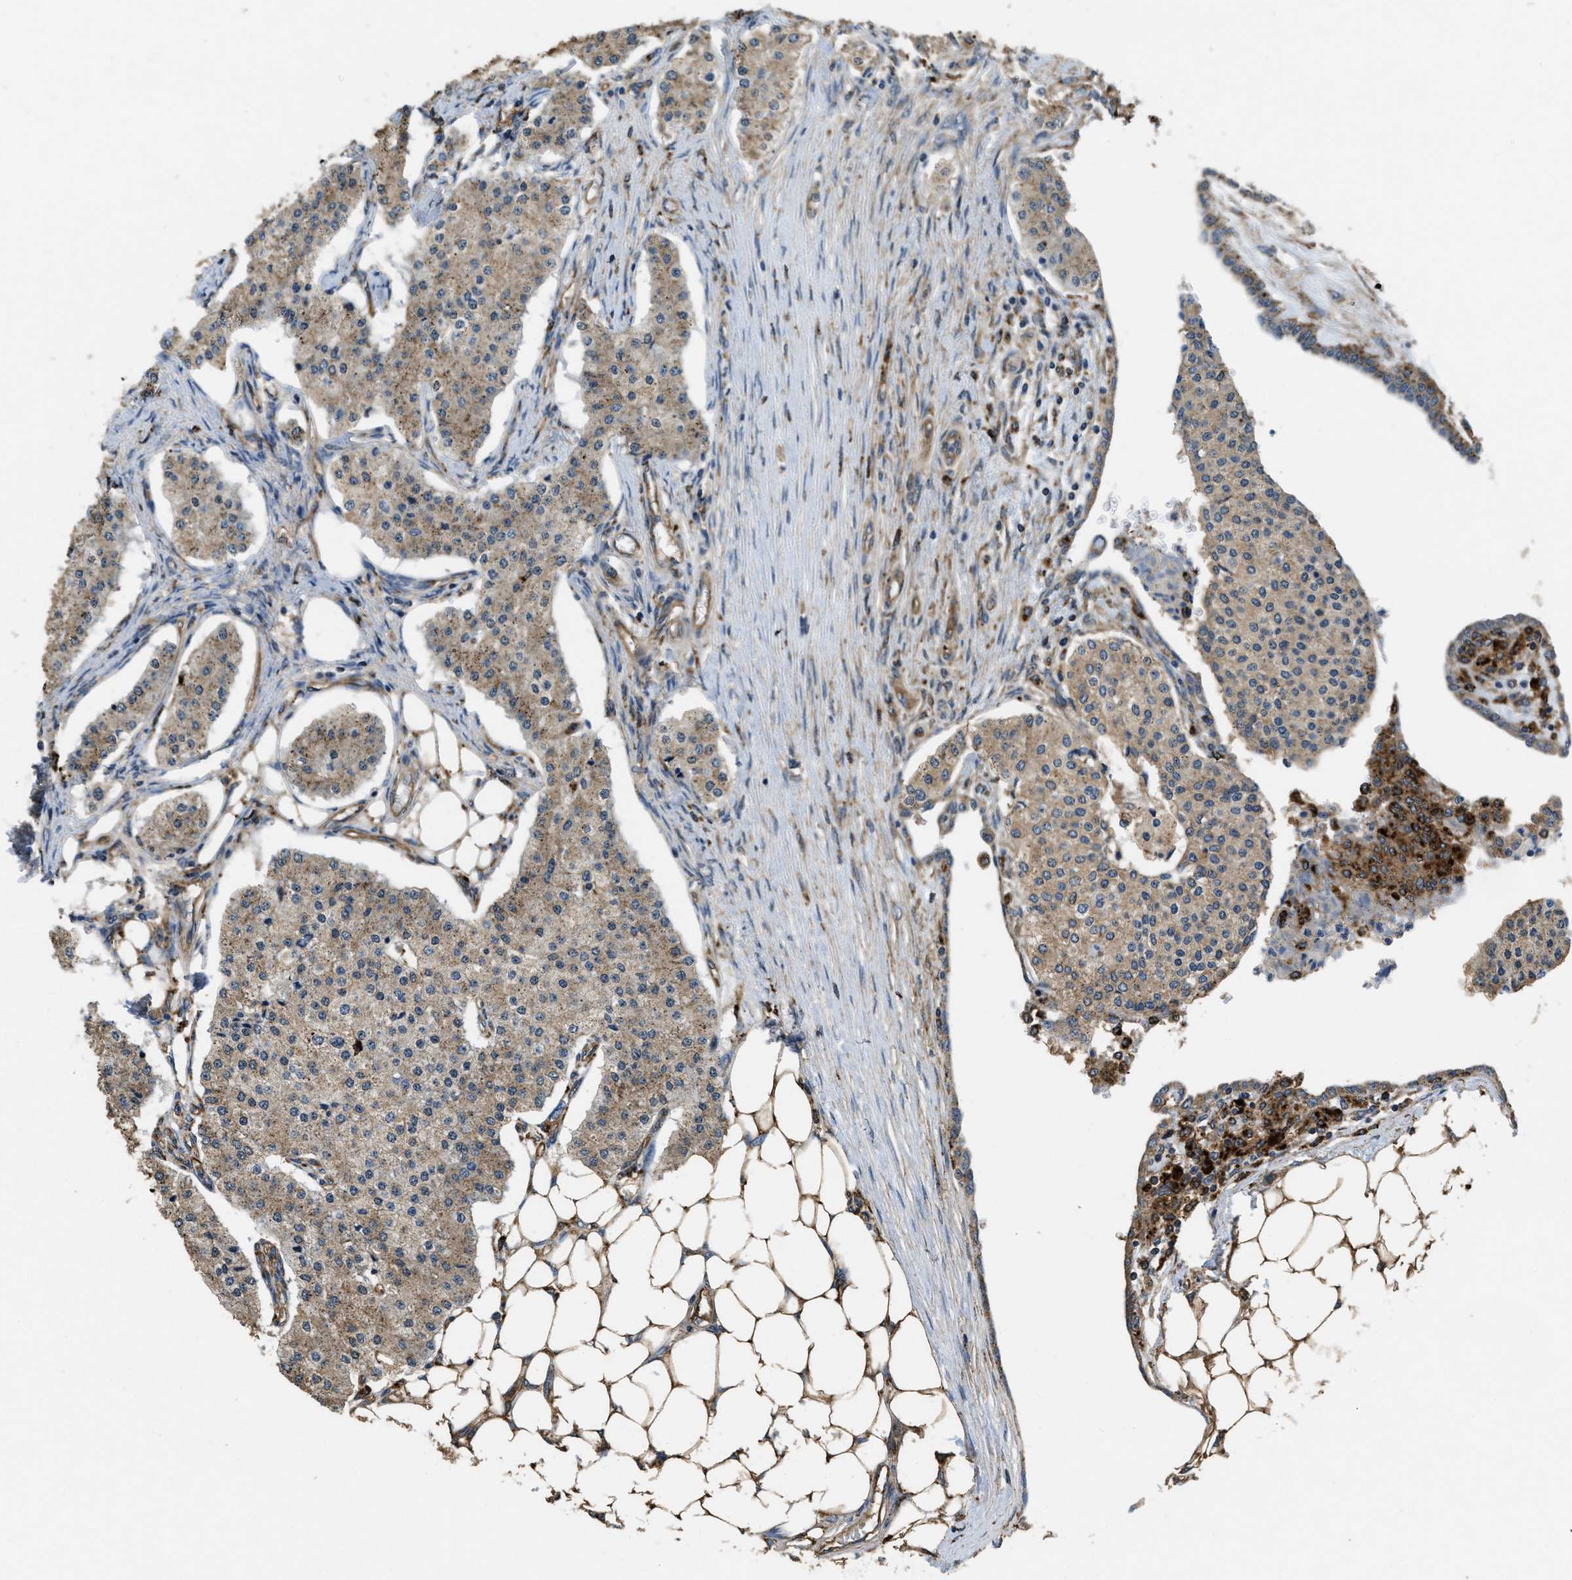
{"staining": {"intensity": "moderate", "quantity": ">75%", "location": "cytoplasmic/membranous"}, "tissue": "carcinoid", "cell_type": "Tumor cells", "image_type": "cancer", "snomed": [{"axis": "morphology", "description": "Carcinoid, malignant, NOS"}, {"axis": "topography", "description": "Colon"}], "caption": "The image shows a brown stain indicating the presence of a protein in the cytoplasmic/membranous of tumor cells in carcinoid (malignant).", "gene": "BMPR2", "patient": {"sex": "female", "age": 52}}